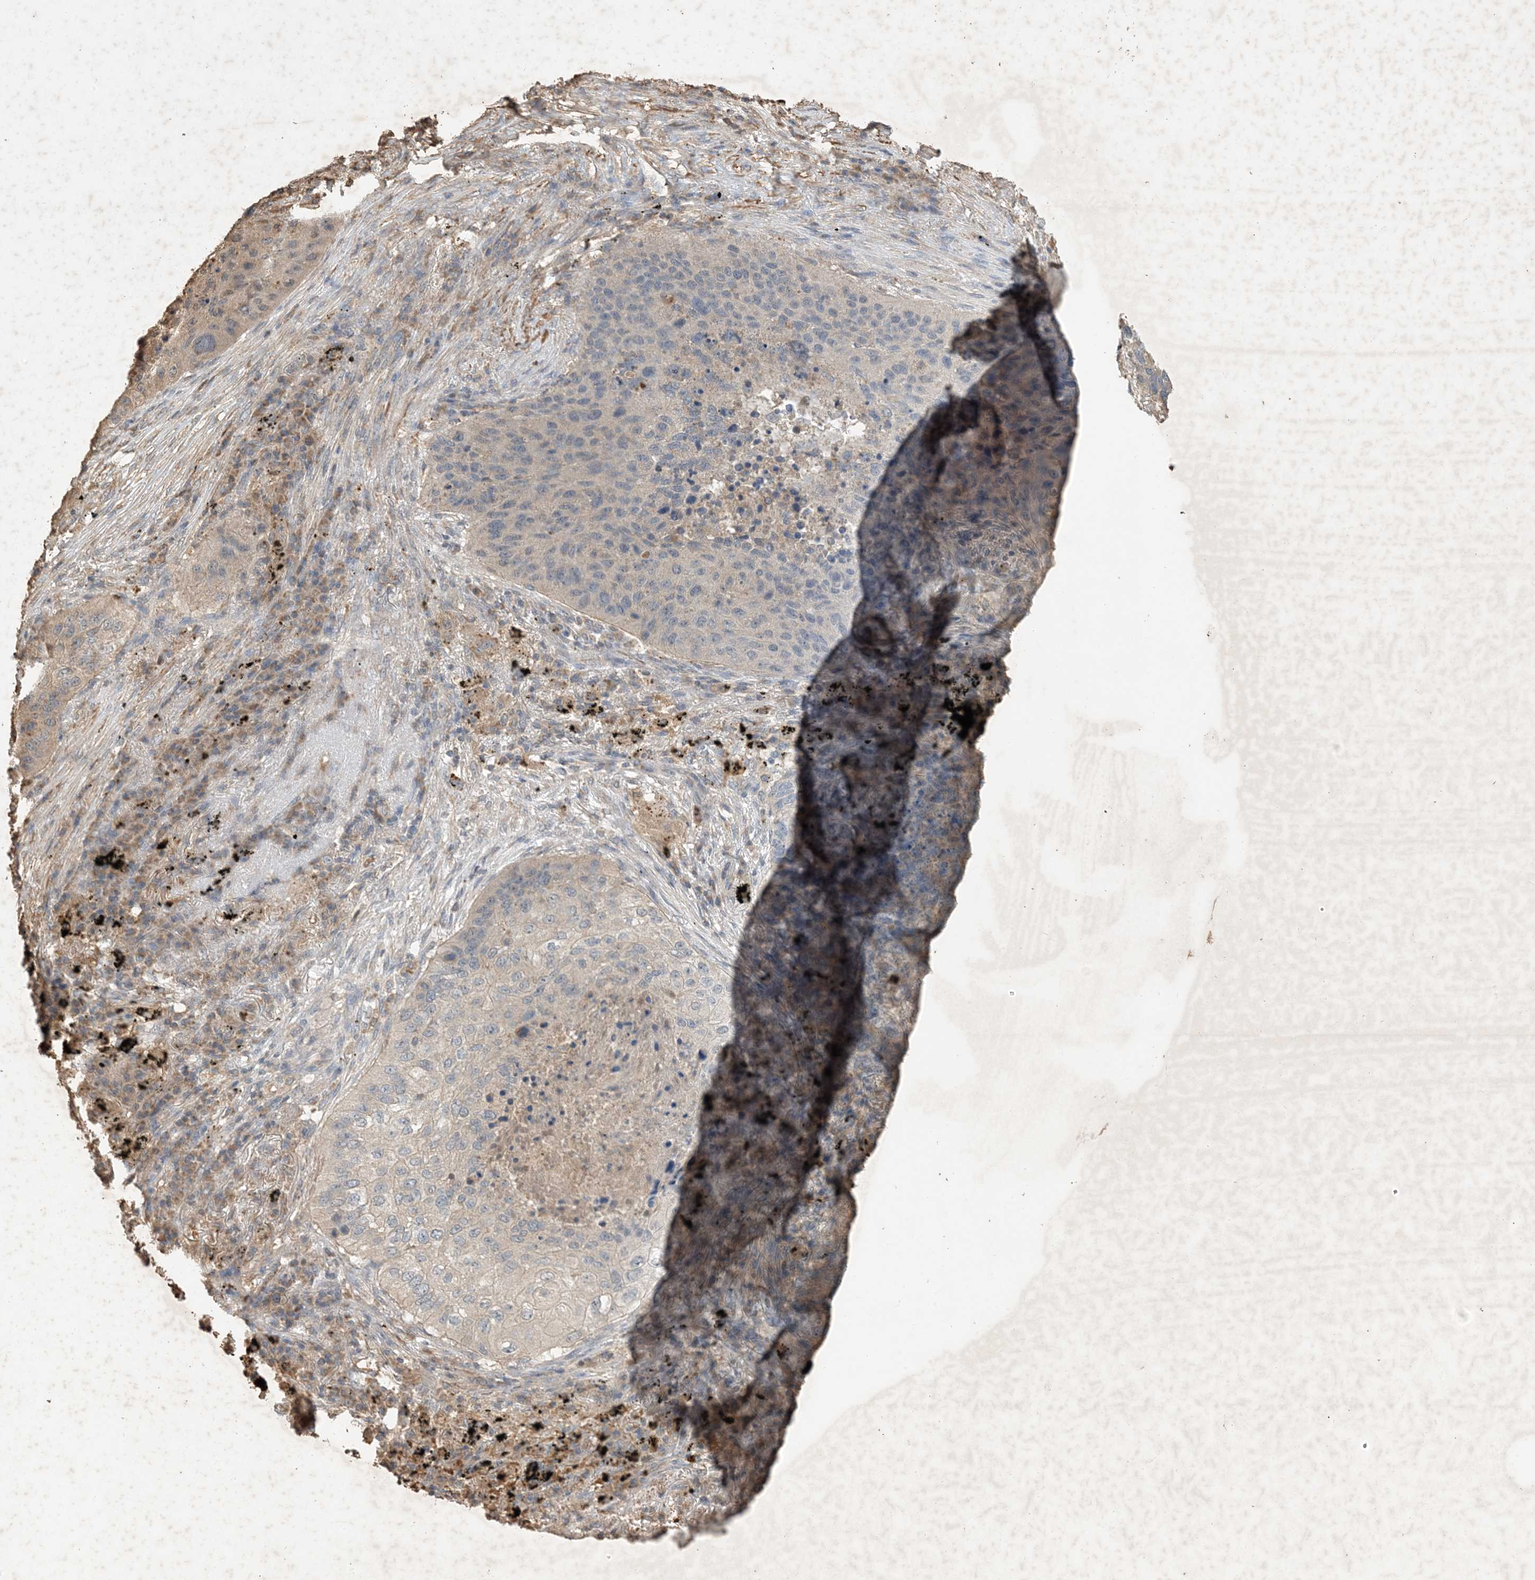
{"staining": {"intensity": "weak", "quantity": "<25%", "location": "cytoplasmic/membranous"}, "tissue": "lung cancer", "cell_type": "Tumor cells", "image_type": "cancer", "snomed": [{"axis": "morphology", "description": "Squamous cell carcinoma, NOS"}, {"axis": "topography", "description": "Lung"}], "caption": "DAB immunohistochemical staining of human lung cancer (squamous cell carcinoma) exhibits no significant positivity in tumor cells. (Brightfield microscopy of DAB (3,3'-diaminobenzidine) IHC at high magnification).", "gene": "HPS4", "patient": {"sex": "female", "age": 63}}